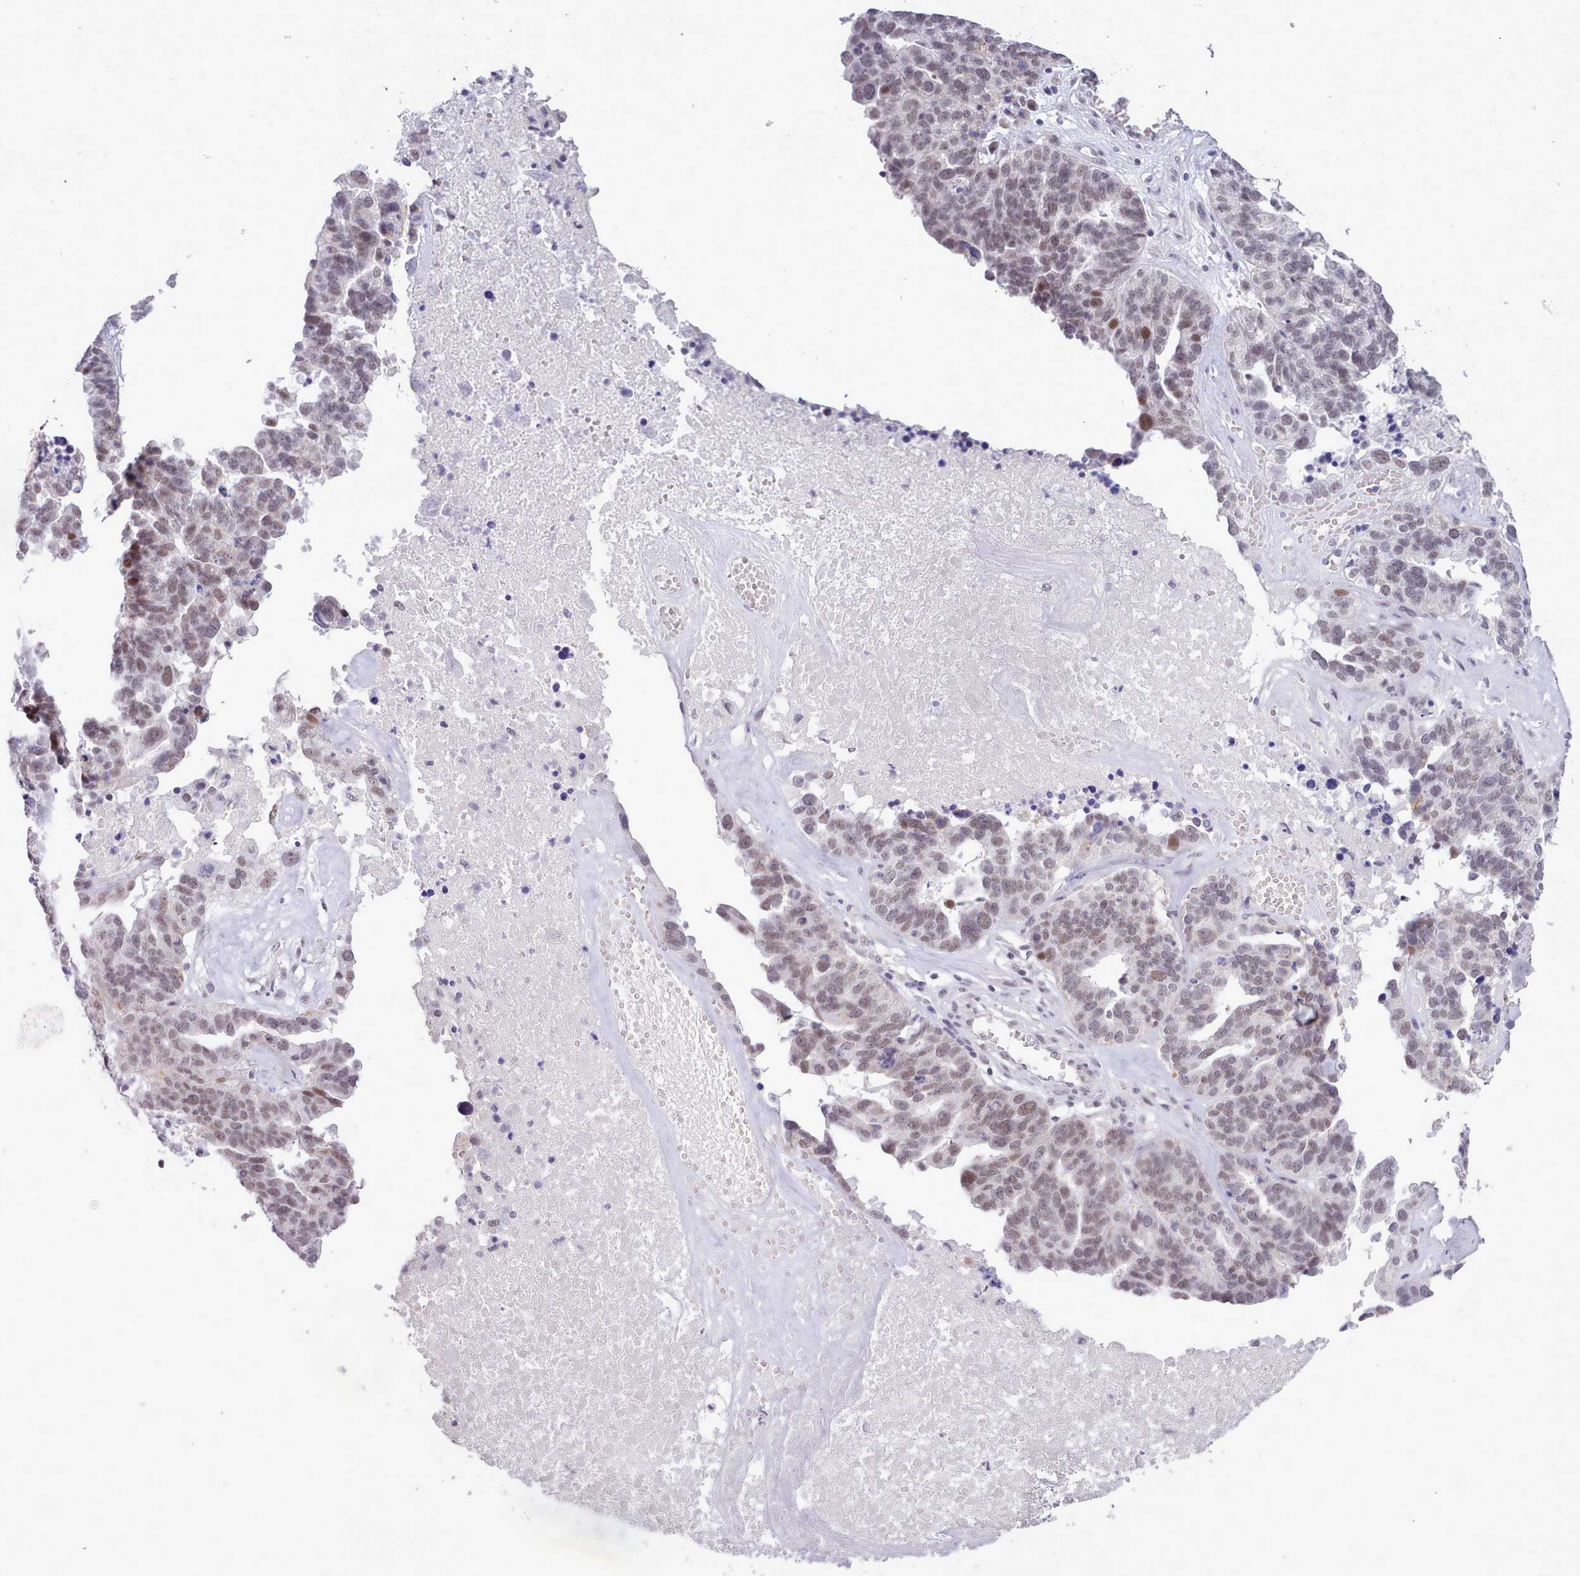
{"staining": {"intensity": "weak", "quantity": ">75%", "location": "nuclear"}, "tissue": "ovarian cancer", "cell_type": "Tumor cells", "image_type": "cancer", "snomed": [{"axis": "morphology", "description": "Cystadenocarcinoma, serous, NOS"}, {"axis": "topography", "description": "Ovary"}], "caption": "A low amount of weak nuclear positivity is identified in about >75% of tumor cells in ovarian serous cystadenocarcinoma tissue. (brown staining indicates protein expression, while blue staining denotes nuclei).", "gene": "RFX1", "patient": {"sex": "female", "age": 59}}